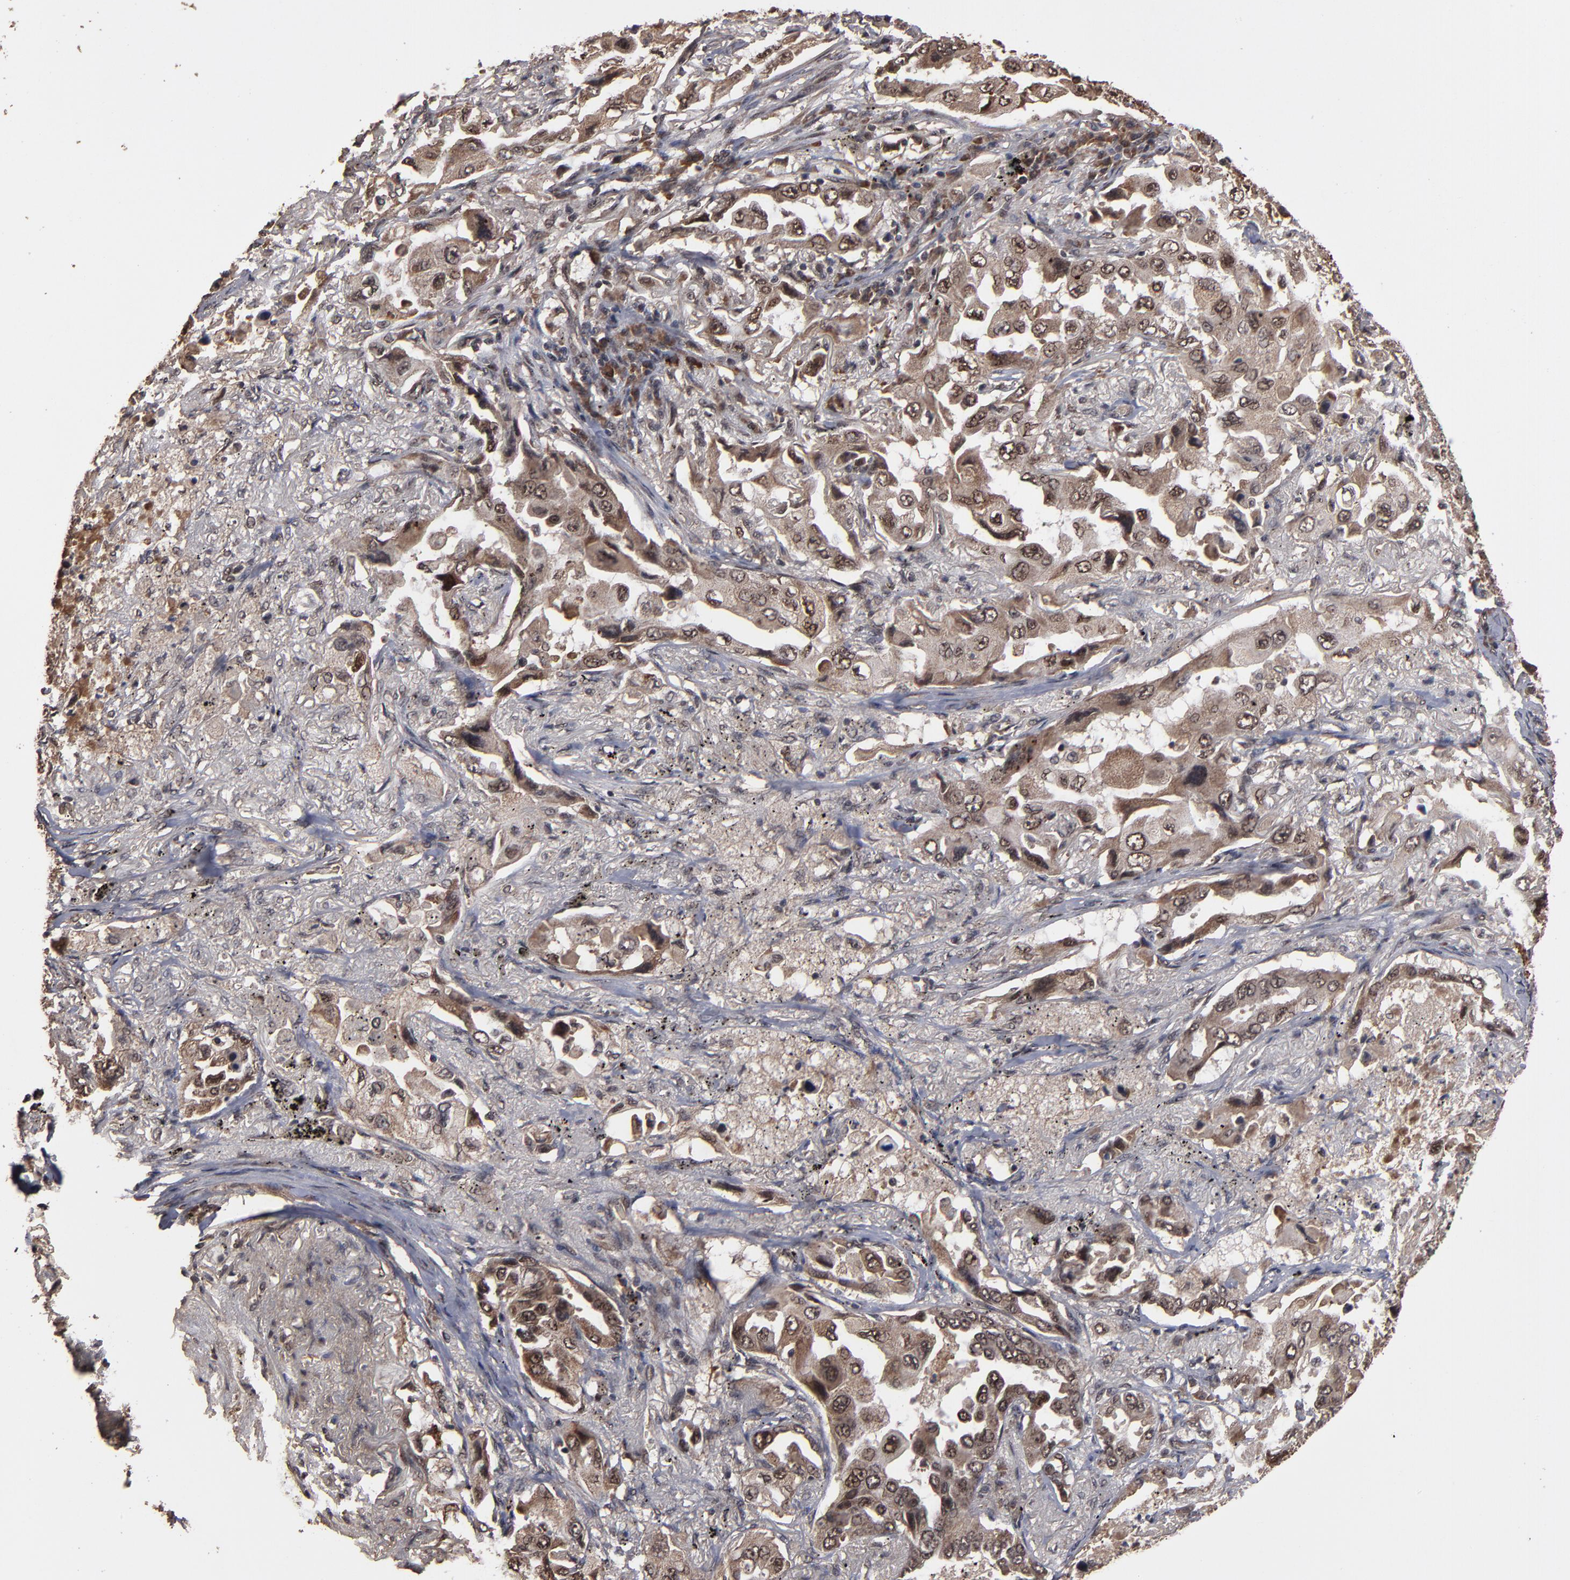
{"staining": {"intensity": "moderate", "quantity": ">75%", "location": "cytoplasmic/membranous,nuclear"}, "tissue": "lung cancer", "cell_type": "Tumor cells", "image_type": "cancer", "snomed": [{"axis": "morphology", "description": "Adenocarcinoma, NOS"}, {"axis": "topography", "description": "Lung"}], "caption": "A high-resolution histopathology image shows immunohistochemistry staining of lung adenocarcinoma, which shows moderate cytoplasmic/membranous and nuclear positivity in approximately >75% of tumor cells. The staining is performed using DAB brown chromogen to label protein expression. The nuclei are counter-stained blue using hematoxylin.", "gene": "NXF2B", "patient": {"sex": "female", "age": 65}}